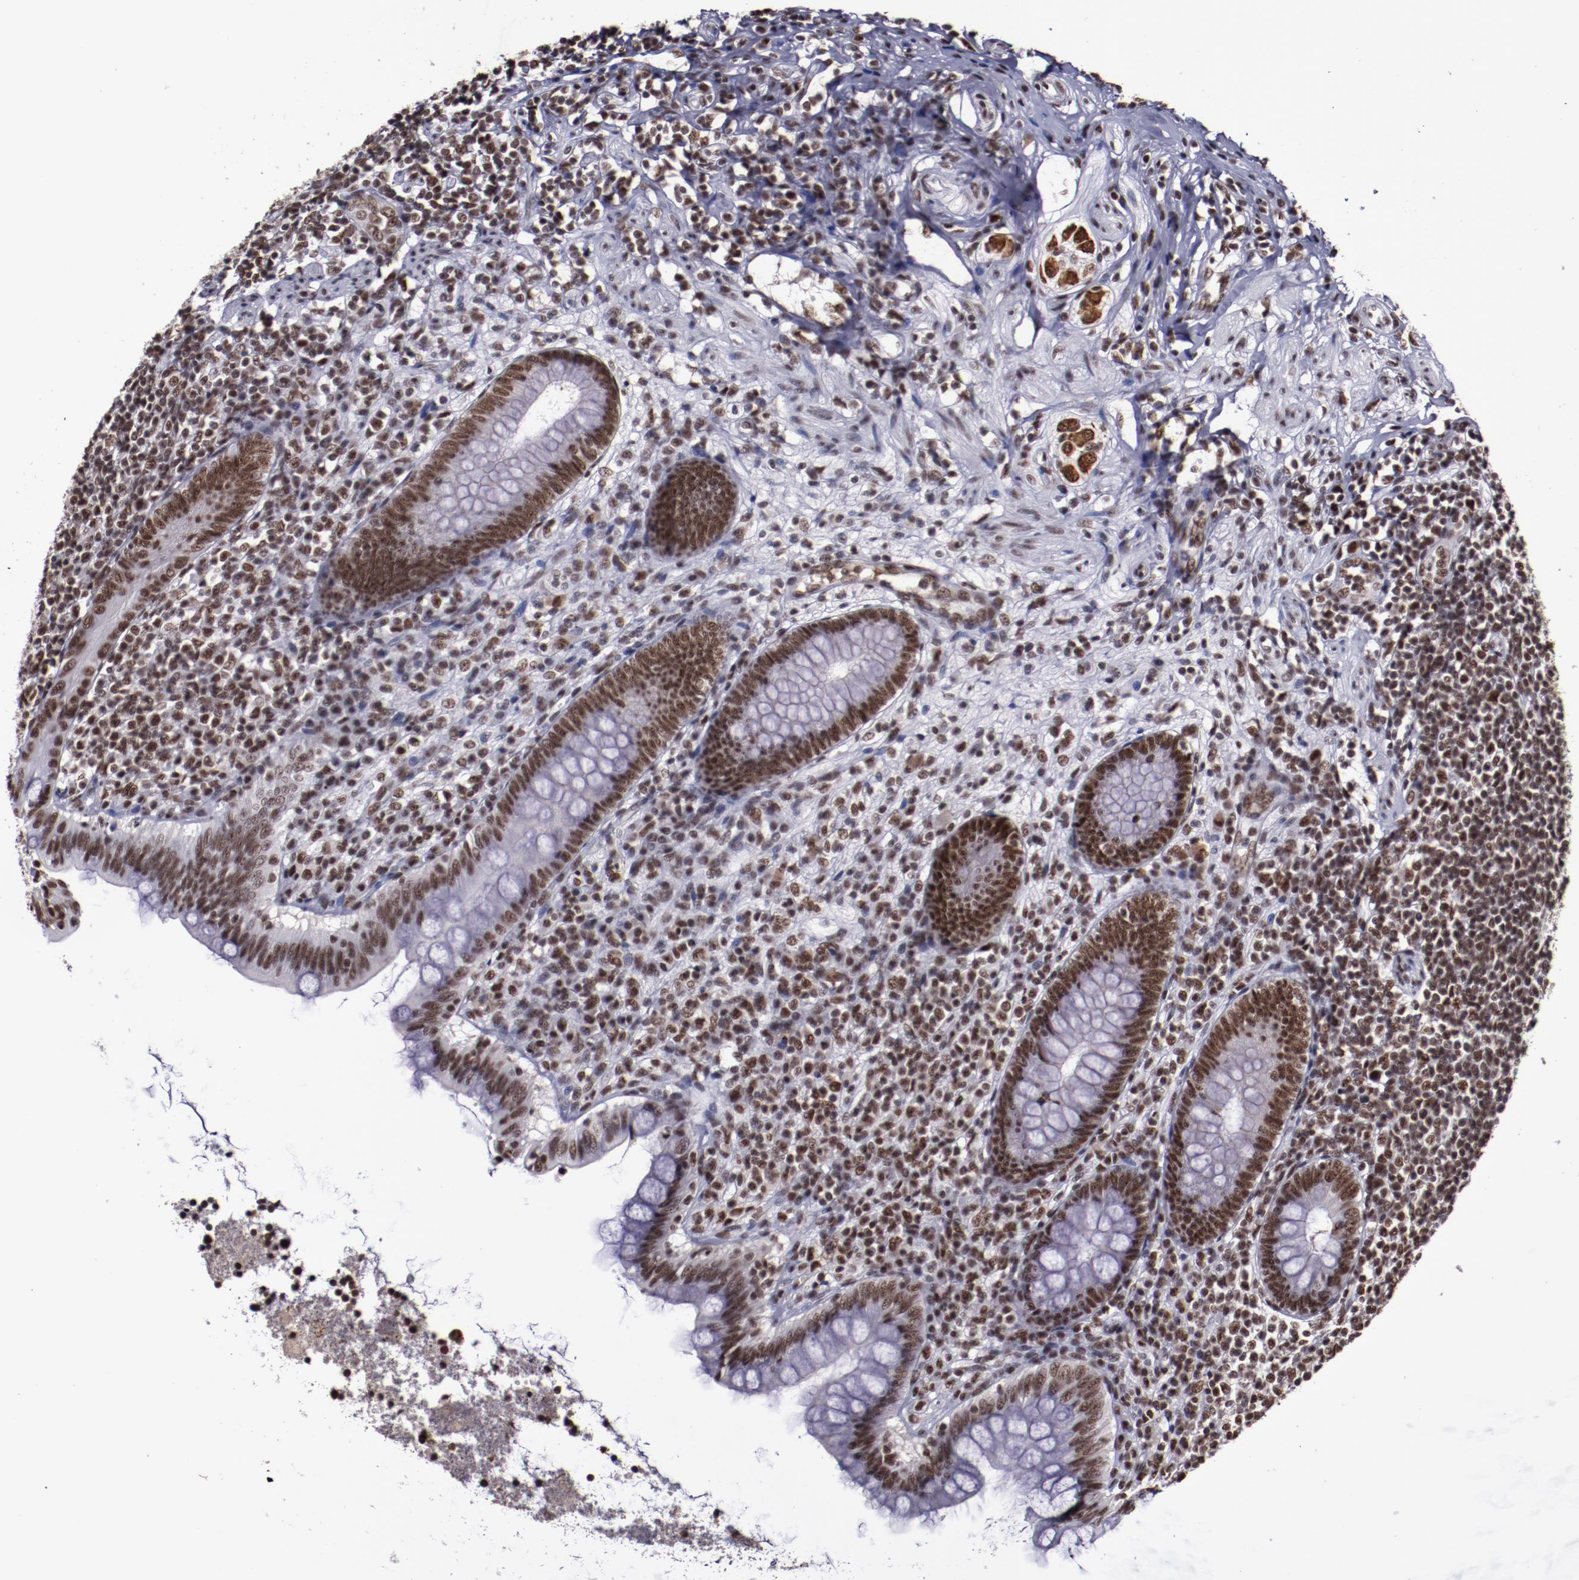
{"staining": {"intensity": "strong", "quantity": ">75%", "location": "nuclear"}, "tissue": "appendix", "cell_type": "Glandular cells", "image_type": "normal", "snomed": [{"axis": "morphology", "description": "Normal tissue, NOS"}, {"axis": "topography", "description": "Appendix"}], "caption": "A micrograph showing strong nuclear expression in approximately >75% of glandular cells in normal appendix, as visualized by brown immunohistochemical staining.", "gene": "ERH", "patient": {"sex": "female", "age": 66}}